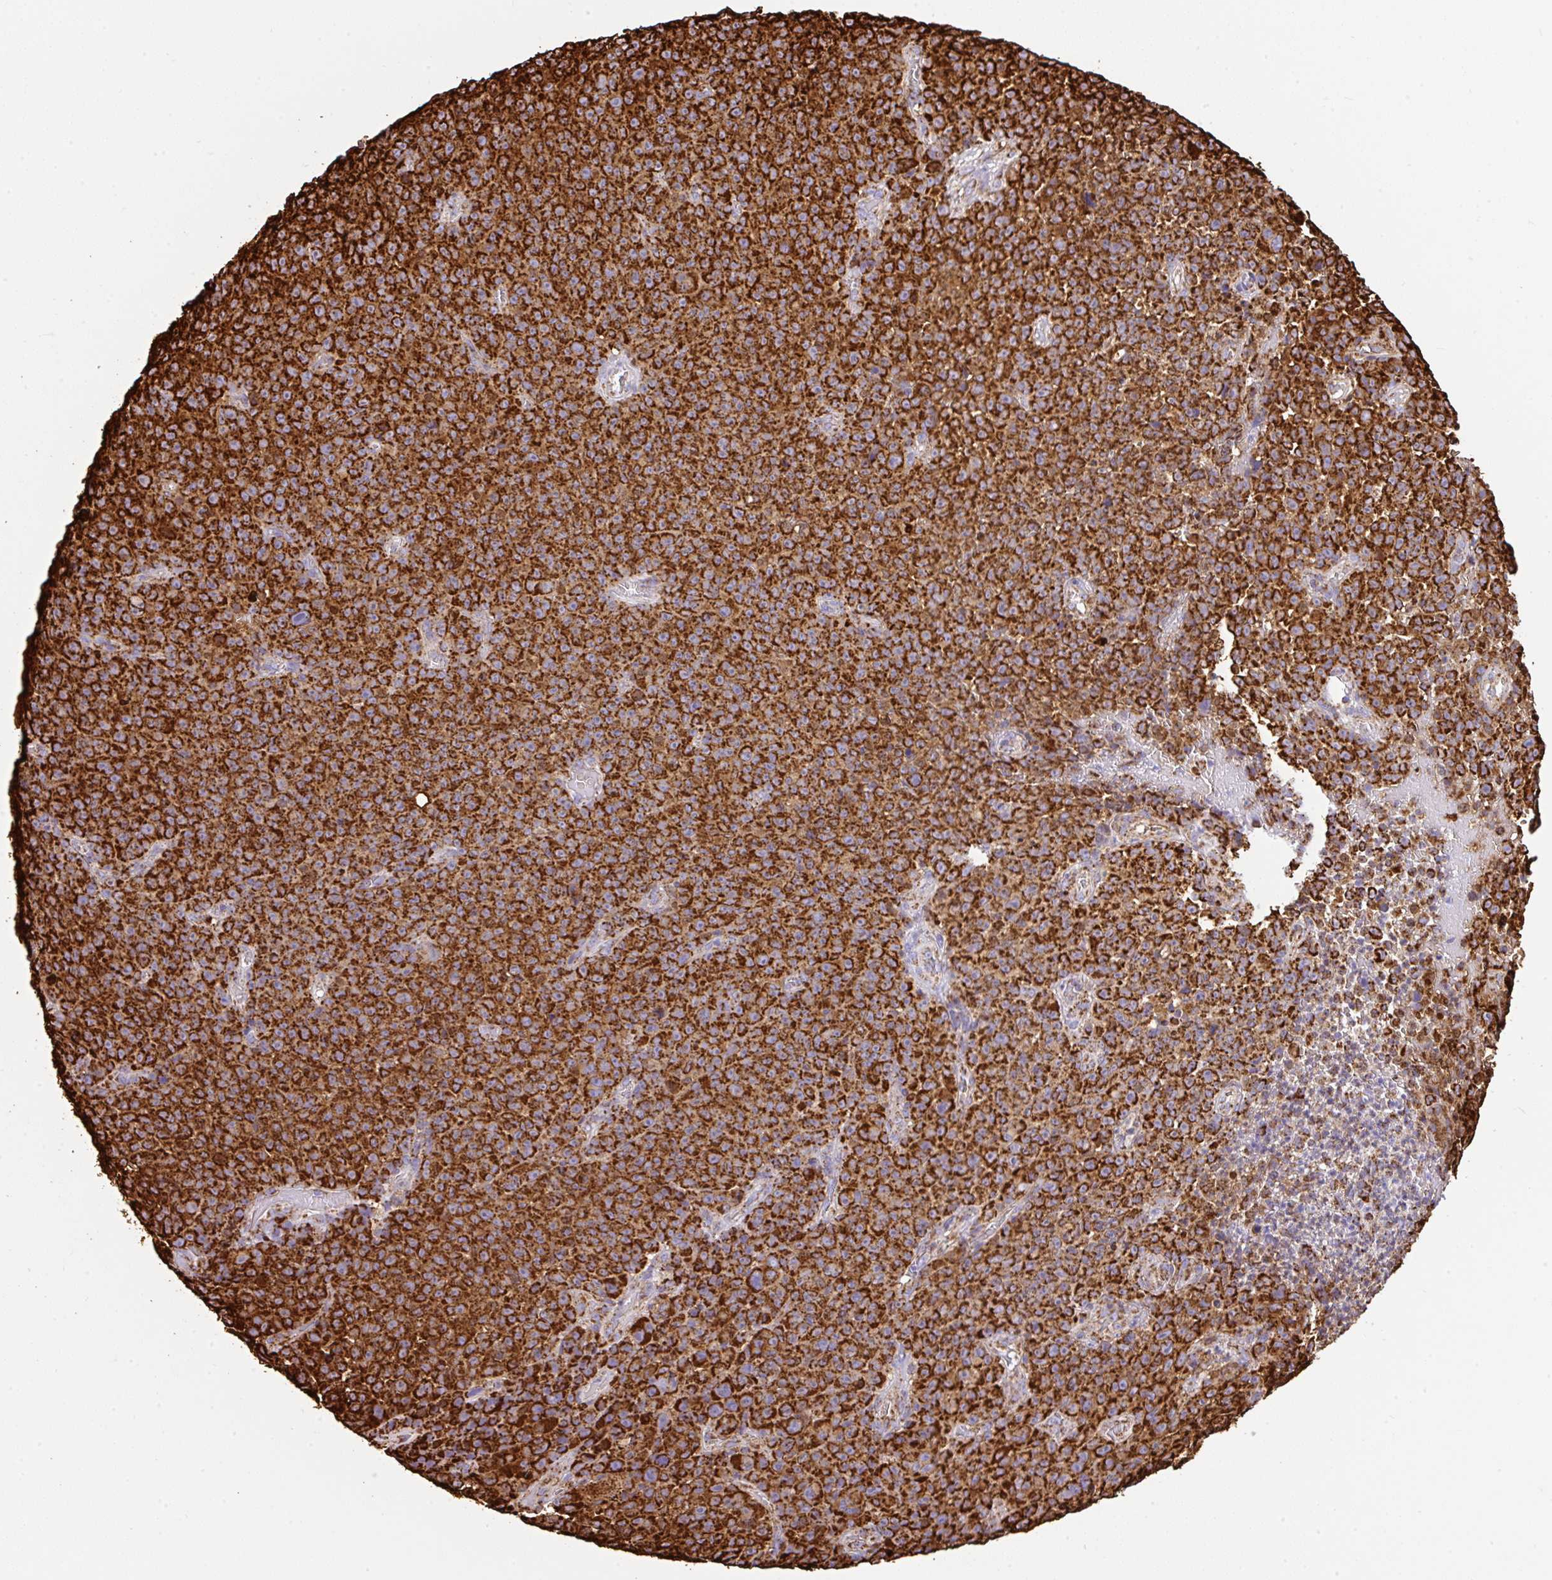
{"staining": {"intensity": "strong", "quantity": ">75%", "location": "cytoplasmic/membranous"}, "tissue": "melanoma", "cell_type": "Tumor cells", "image_type": "cancer", "snomed": [{"axis": "morphology", "description": "Malignant melanoma, NOS"}, {"axis": "topography", "description": "Skin"}], "caption": "Human melanoma stained for a protein (brown) displays strong cytoplasmic/membranous positive staining in approximately >75% of tumor cells.", "gene": "ANKRD33B", "patient": {"sex": "female", "age": 82}}